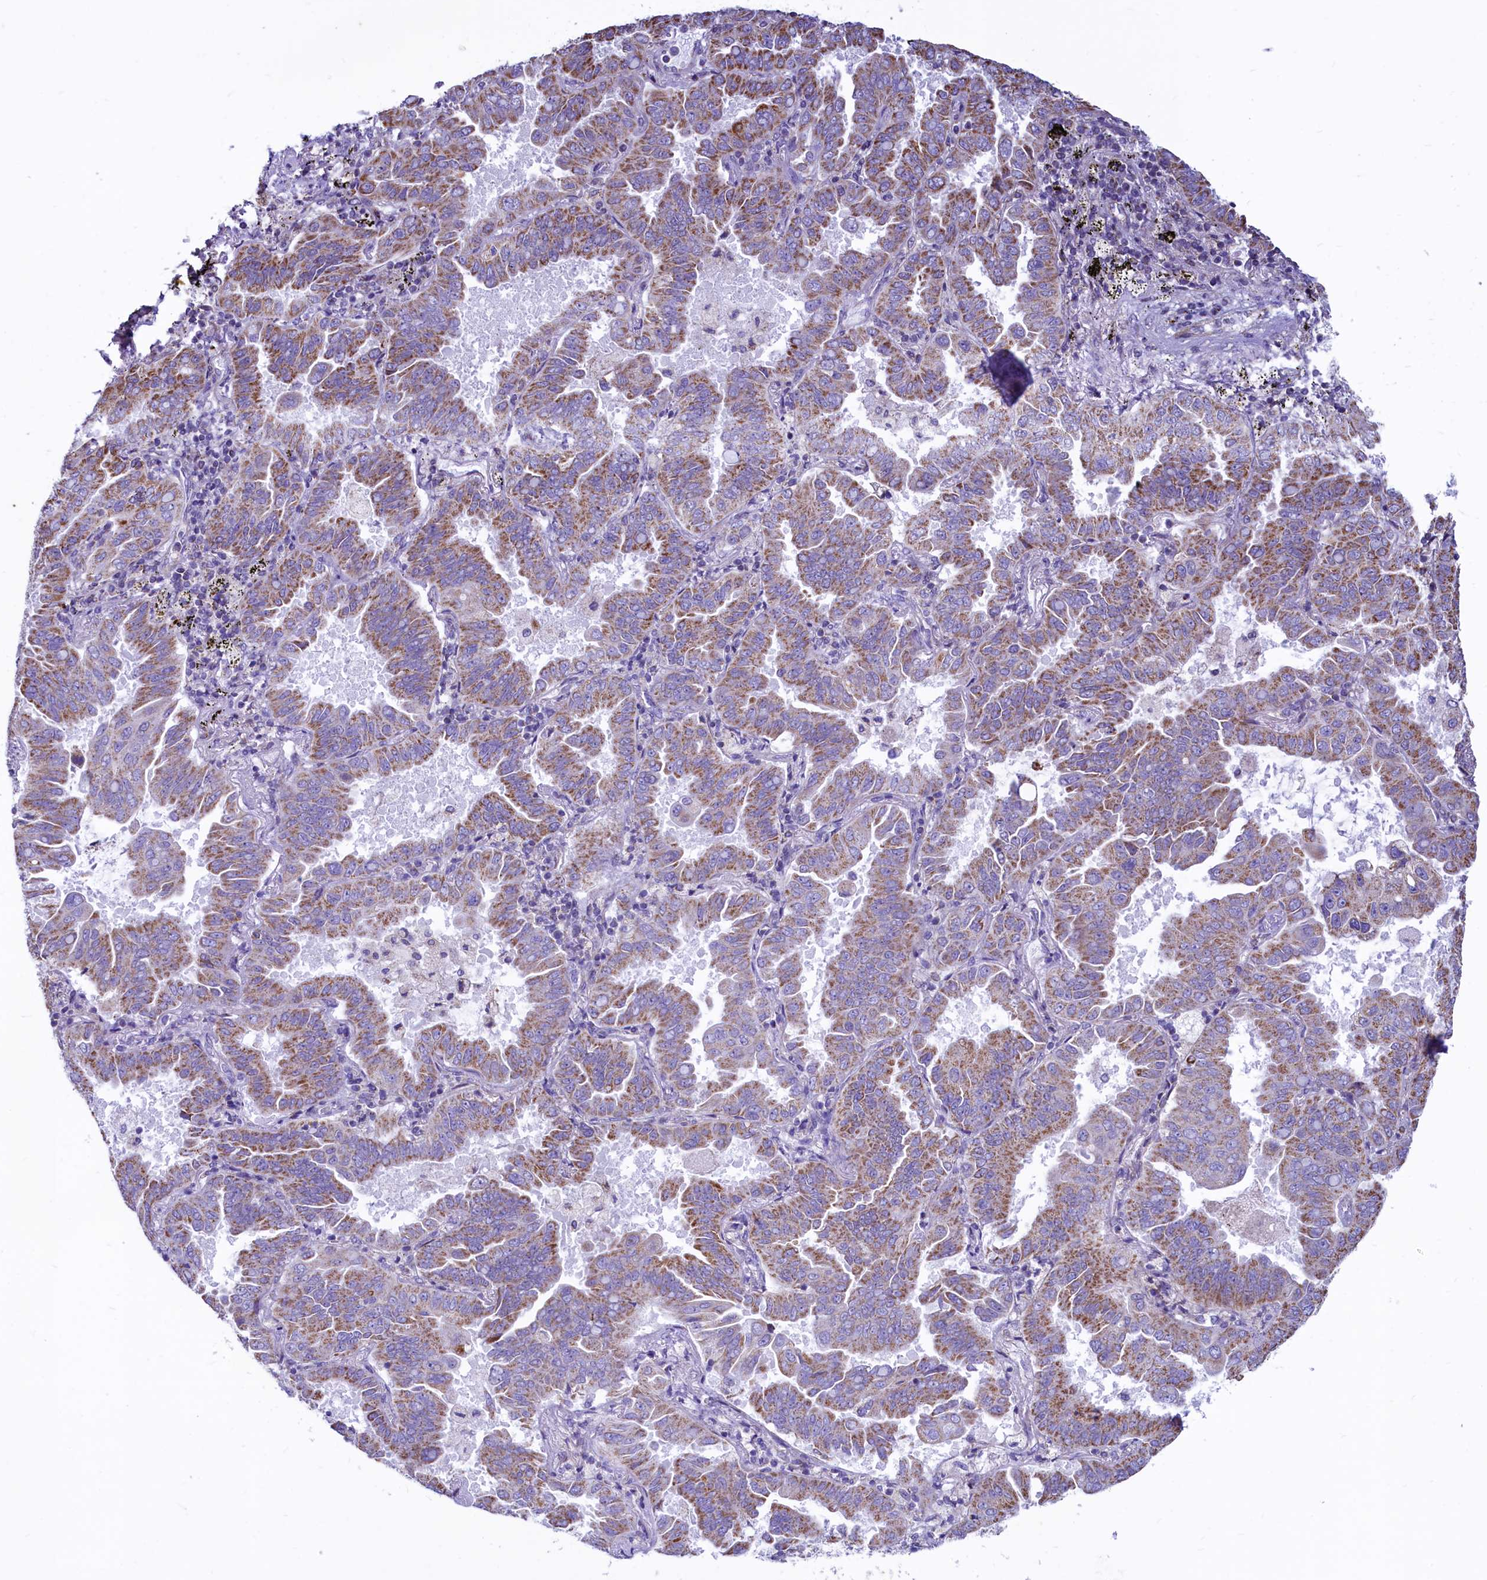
{"staining": {"intensity": "moderate", "quantity": ">75%", "location": "cytoplasmic/membranous"}, "tissue": "lung cancer", "cell_type": "Tumor cells", "image_type": "cancer", "snomed": [{"axis": "morphology", "description": "Adenocarcinoma, NOS"}, {"axis": "topography", "description": "Lung"}], "caption": "IHC staining of lung cancer, which reveals medium levels of moderate cytoplasmic/membranous staining in about >75% of tumor cells indicating moderate cytoplasmic/membranous protein staining. The staining was performed using DAB (3,3'-diaminobenzidine) (brown) for protein detection and nuclei were counterstained in hematoxylin (blue).", "gene": "VWCE", "patient": {"sex": "male", "age": 64}}